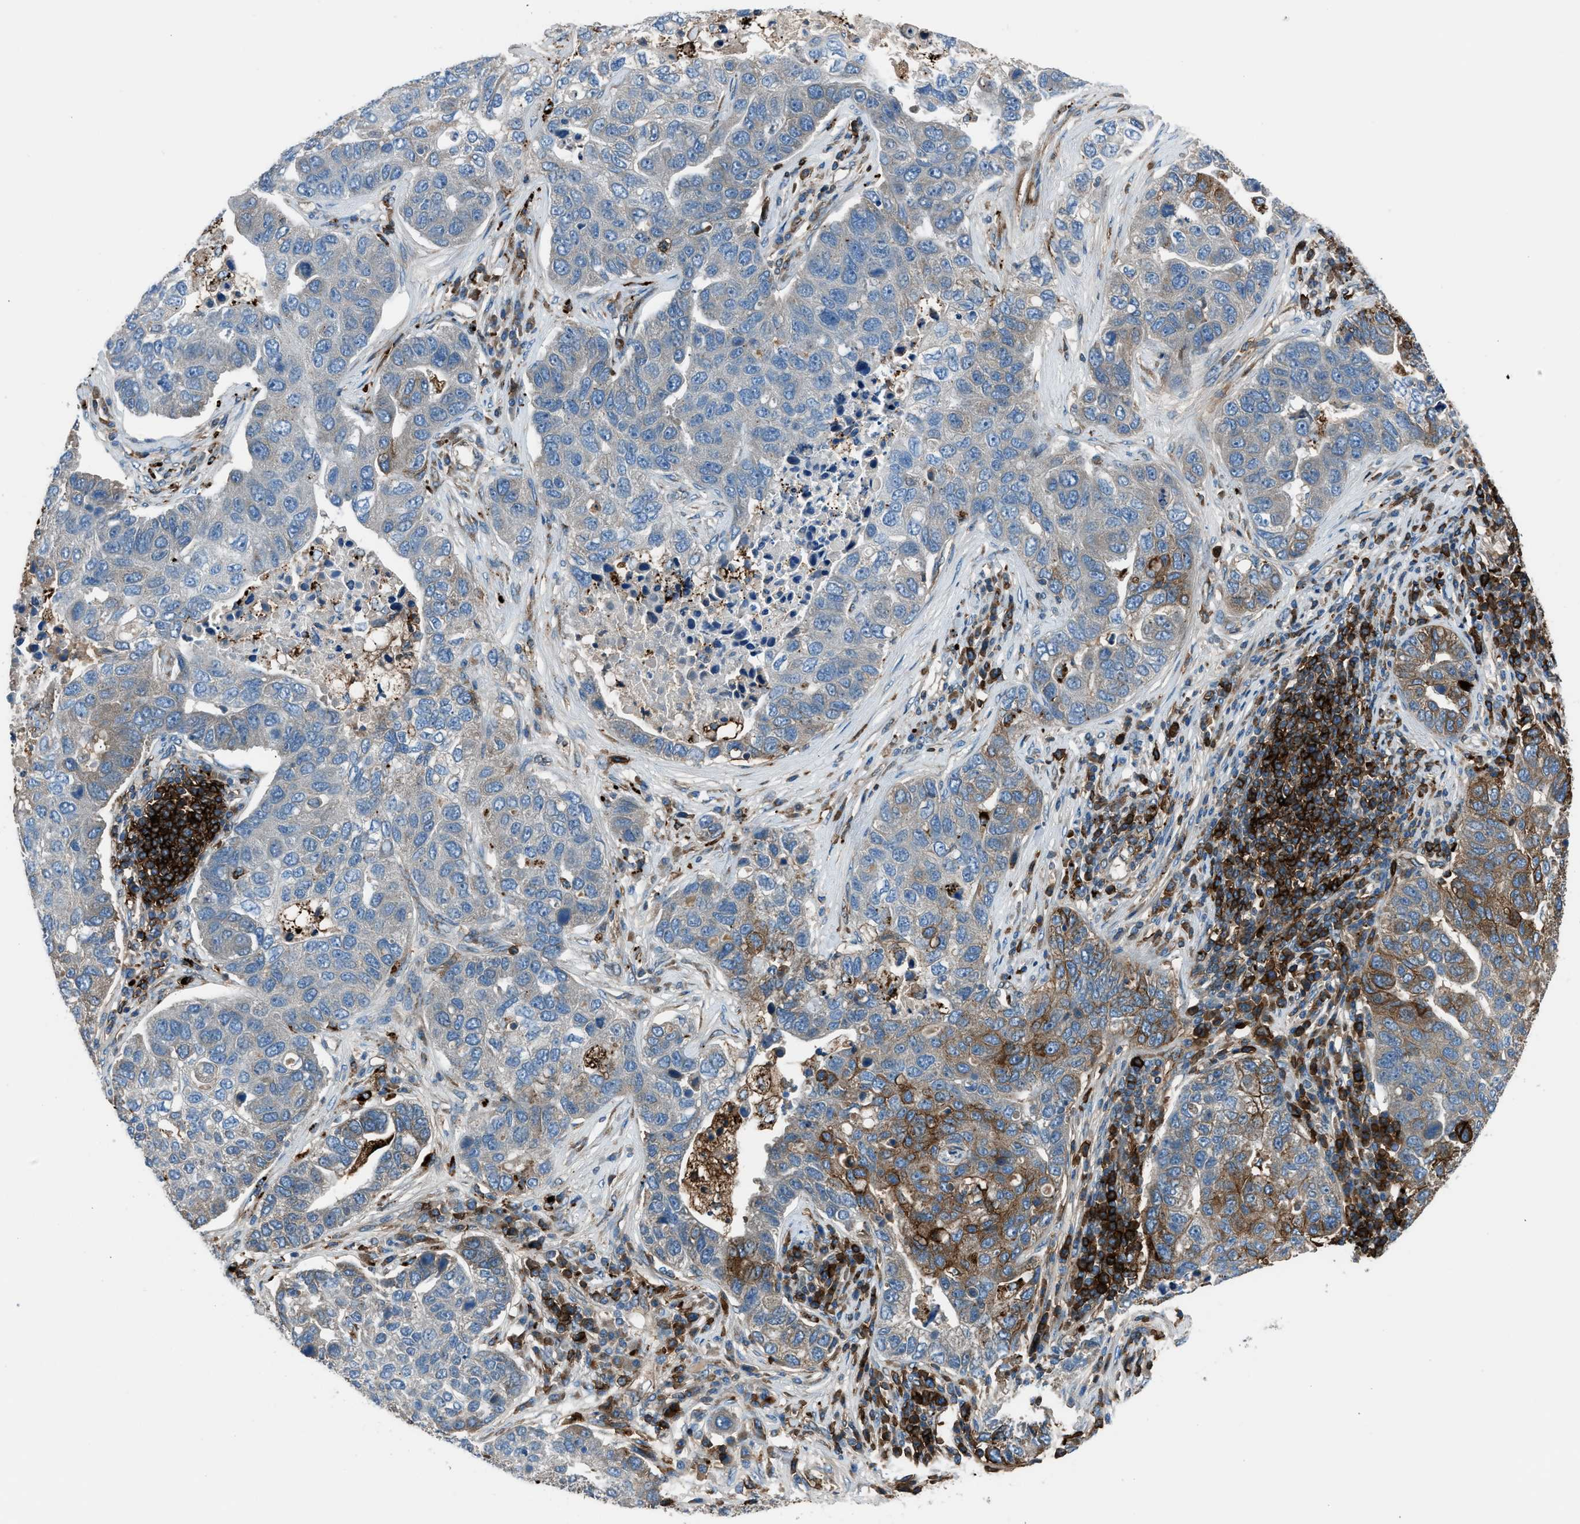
{"staining": {"intensity": "moderate", "quantity": "<25%", "location": "cytoplasmic/membranous"}, "tissue": "pancreatic cancer", "cell_type": "Tumor cells", "image_type": "cancer", "snomed": [{"axis": "morphology", "description": "Adenocarcinoma, NOS"}, {"axis": "topography", "description": "Pancreas"}], "caption": "Immunohistochemical staining of human adenocarcinoma (pancreatic) demonstrates low levels of moderate cytoplasmic/membranous protein staining in about <25% of tumor cells.", "gene": "LMBR1", "patient": {"sex": "female", "age": 61}}